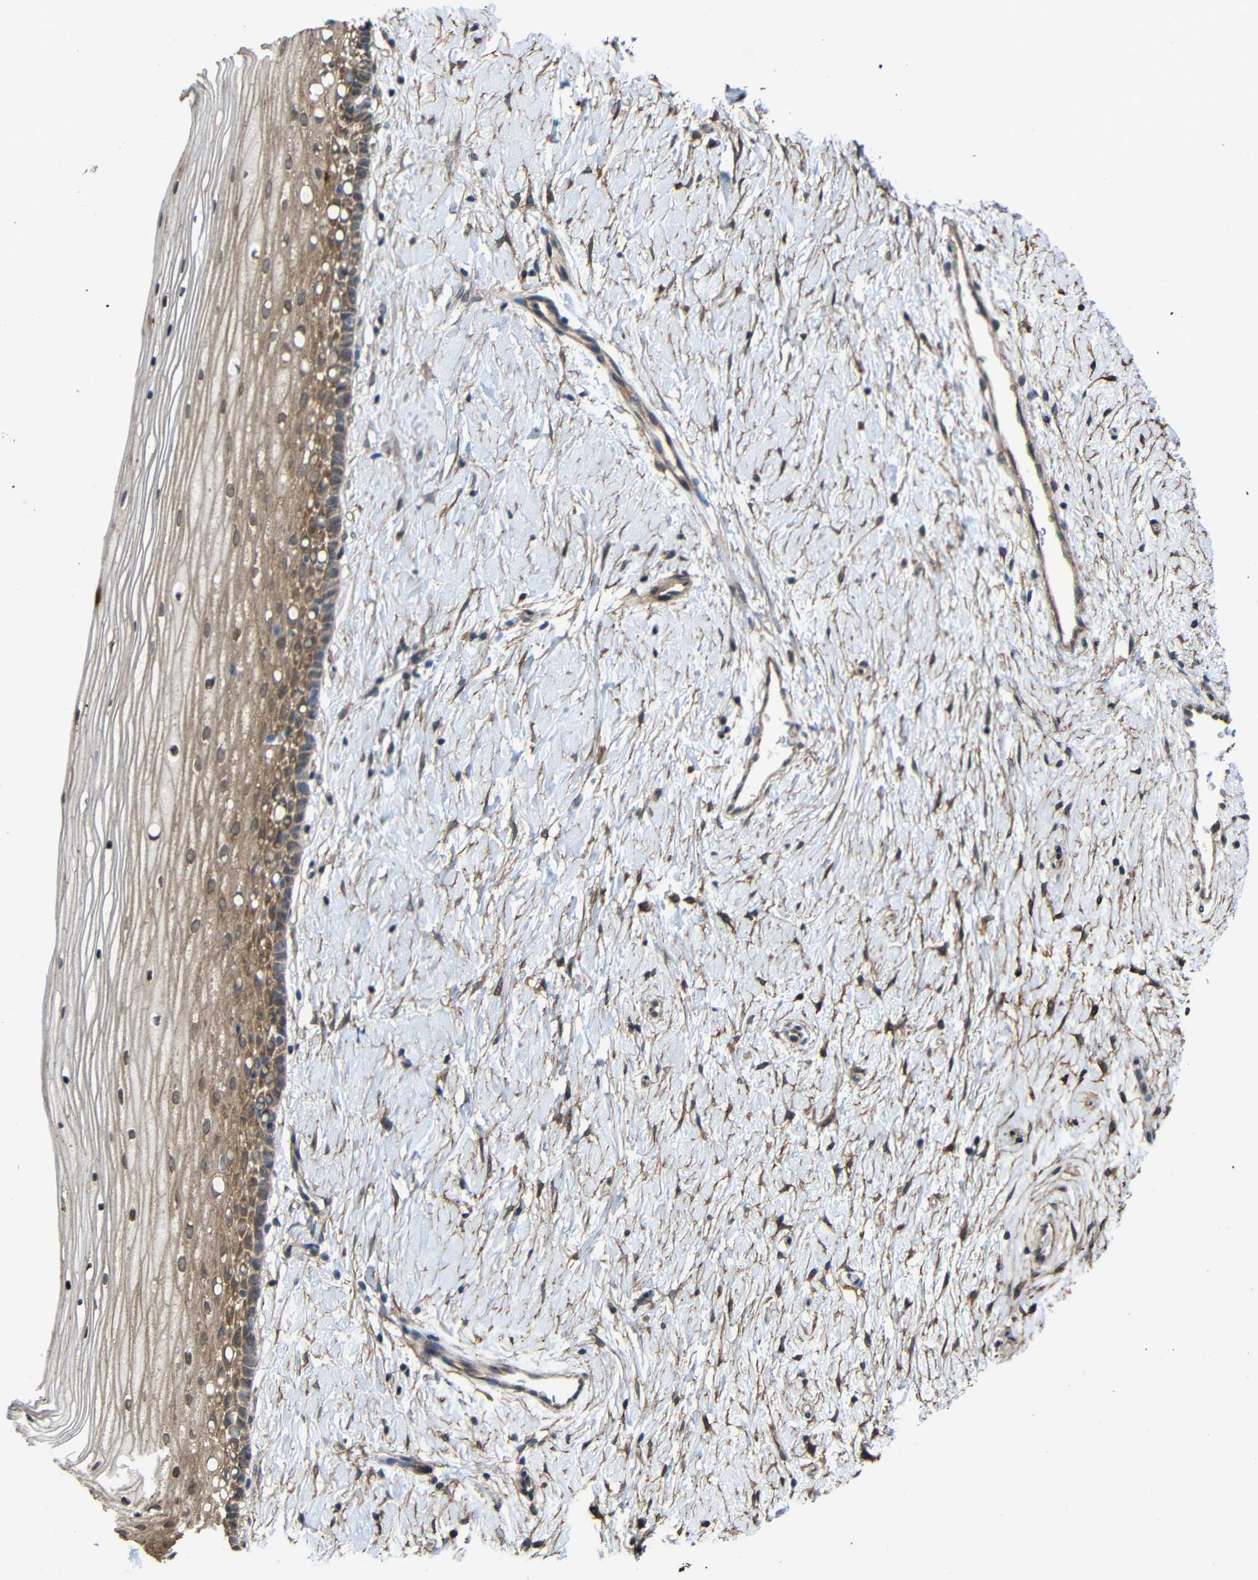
{"staining": {"intensity": "weak", "quantity": ">75%", "location": "cytoplasmic/membranous"}, "tissue": "cervix", "cell_type": "Glandular cells", "image_type": "normal", "snomed": [{"axis": "morphology", "description": "Normal tissue, NOS"}, {"axis": "topography", "description": "Cervix"}], "caption": "An image showing weak cytoplasmic/membranous expression in approximately >75% of glandular cells in benign cervix, as visualized by brown immunohistochemical staining.", "gene": "CHST9", "patient": {"sex": "female", "age": 39}}